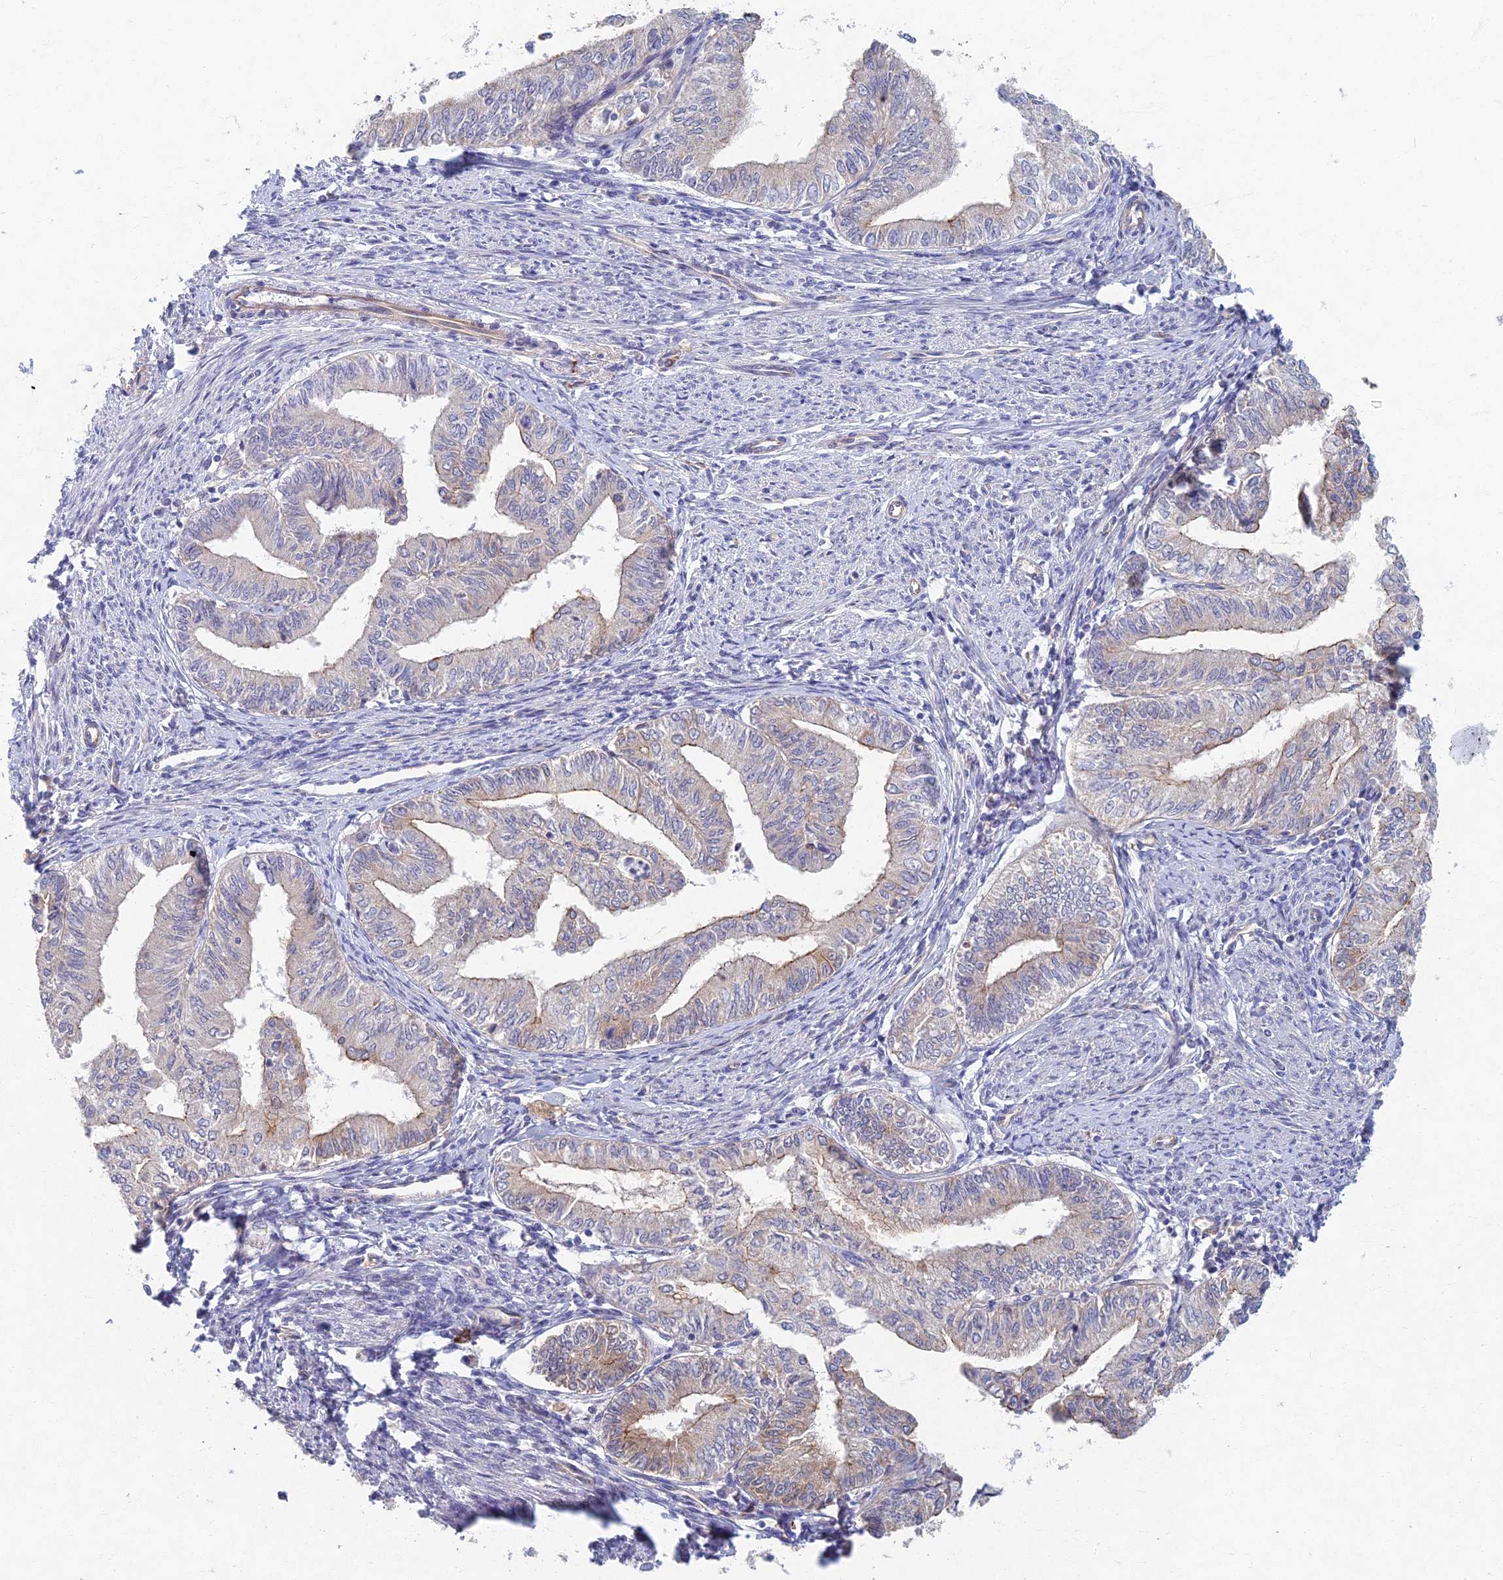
{"staining": {"intensity": "weak", "quantity": "<25%", "location": "cytoplasmic/membranous"}, "tissue": "endometrial cancer", "cell_type": "Tumor cells", "image_type": "cancer", "snomed": [{"axis": "morphology", "description": "Adenocarcinoma, NOS"}, {"axis": "topography", "description": "Endometrium"}], "caption": "DAB immunohistochemical staining of adenocarcinoma (endometrial) shows no significant expression in tumor cells.", "gene": "RHBDL2", "patient": {"sex": "female", "age": 66}}